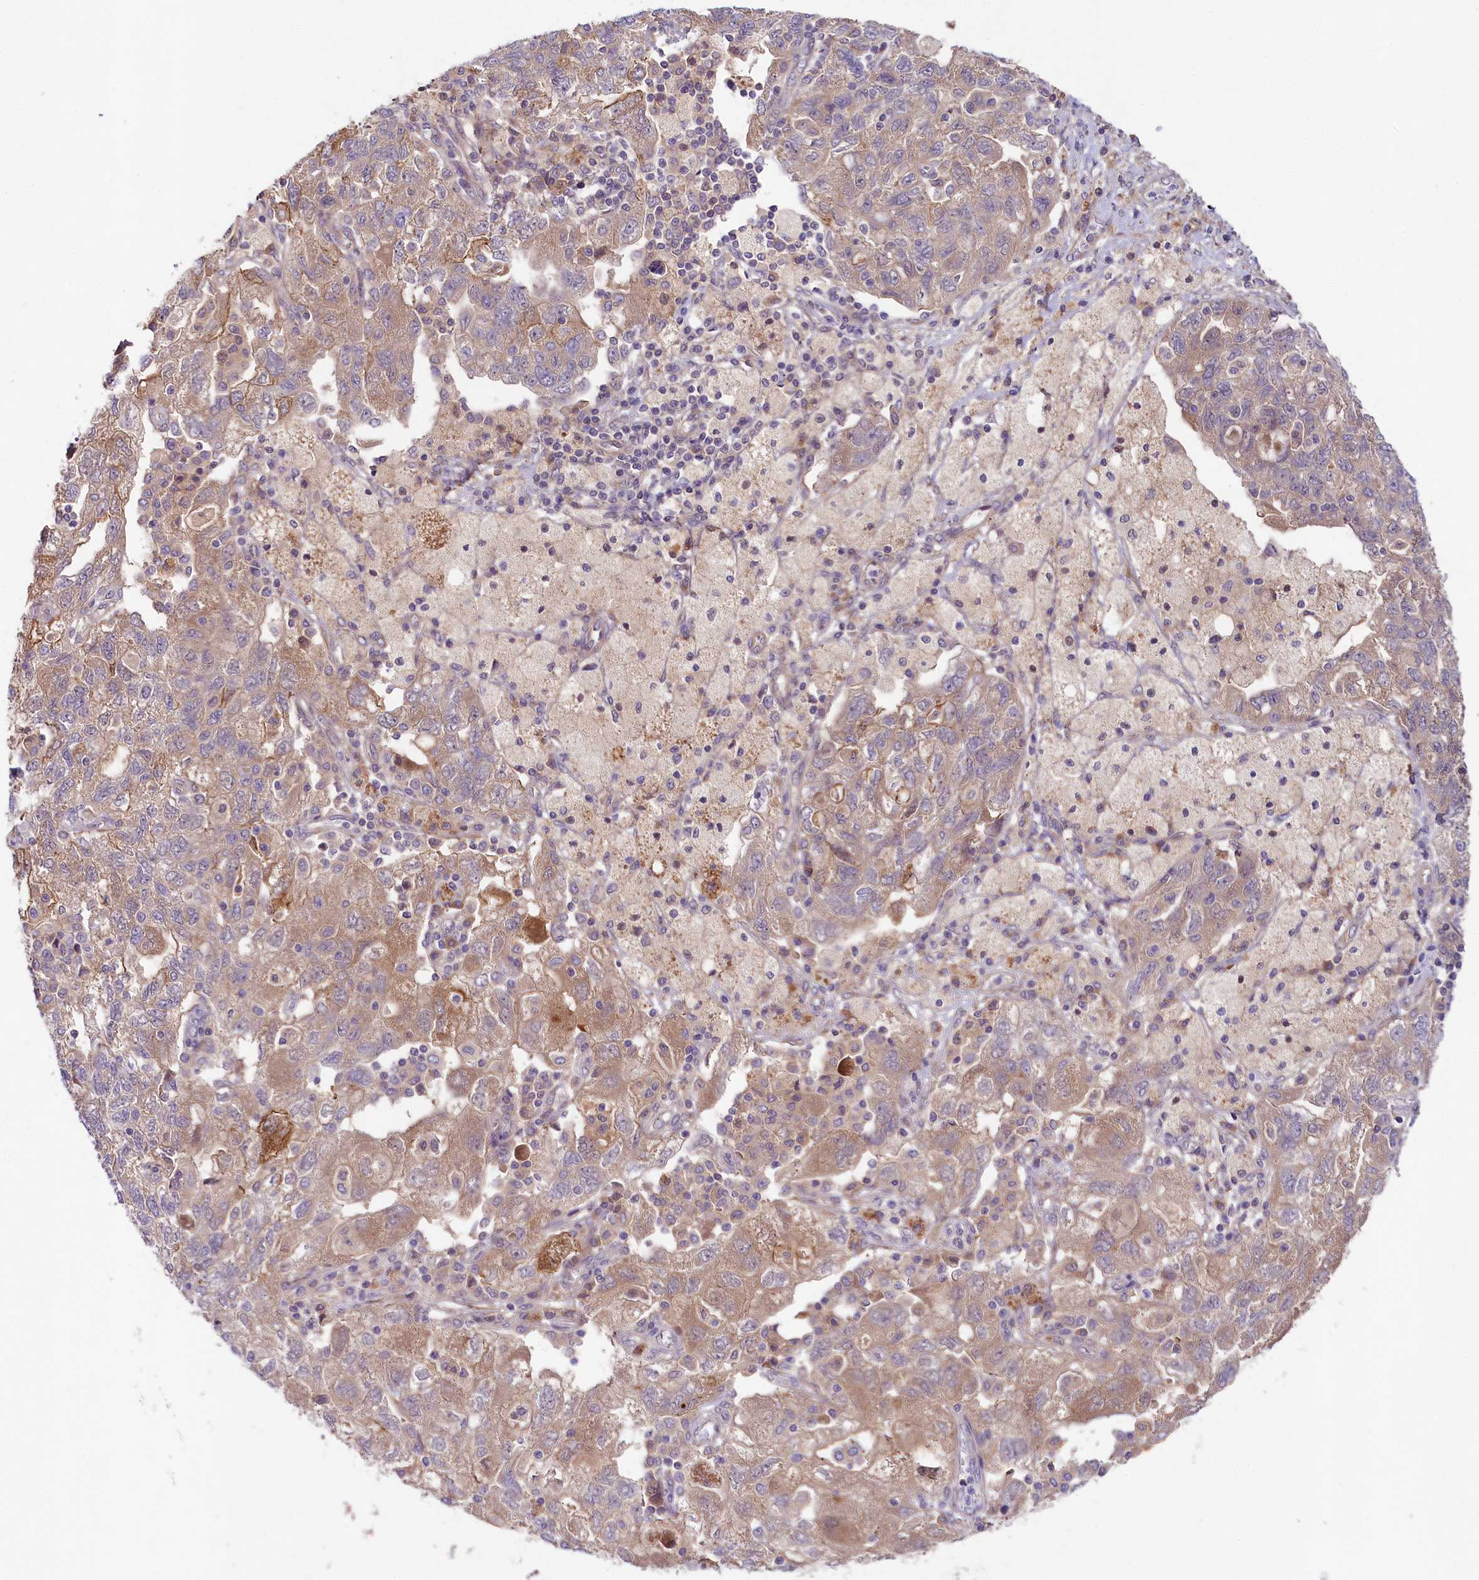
{"staining": {"intensity": "moderate", "quantity": "<25%", "location": "cytoplasmic/membranous"}, "tissue": "ovarian cancer", "cell_type": "Tumor cells", "image_type": "cancer", "snomed": [{"axis": "morphology", "description": "Carcinoma, NOS"}, {"axis": "morphology", "description": "Cystadenocarcinoma, serous, NOS"}, {"axis": "topography", "description": "Ovary"}], "caption": "Approximately <25% of tumor cells in ovarian cancer (carcinoma) display moderate cytoplasmic/membranous protein expression as visualized by brown immunohistochemical staining.", "gene": "COG8", "patient": {"sex": "female", "age": 69}}